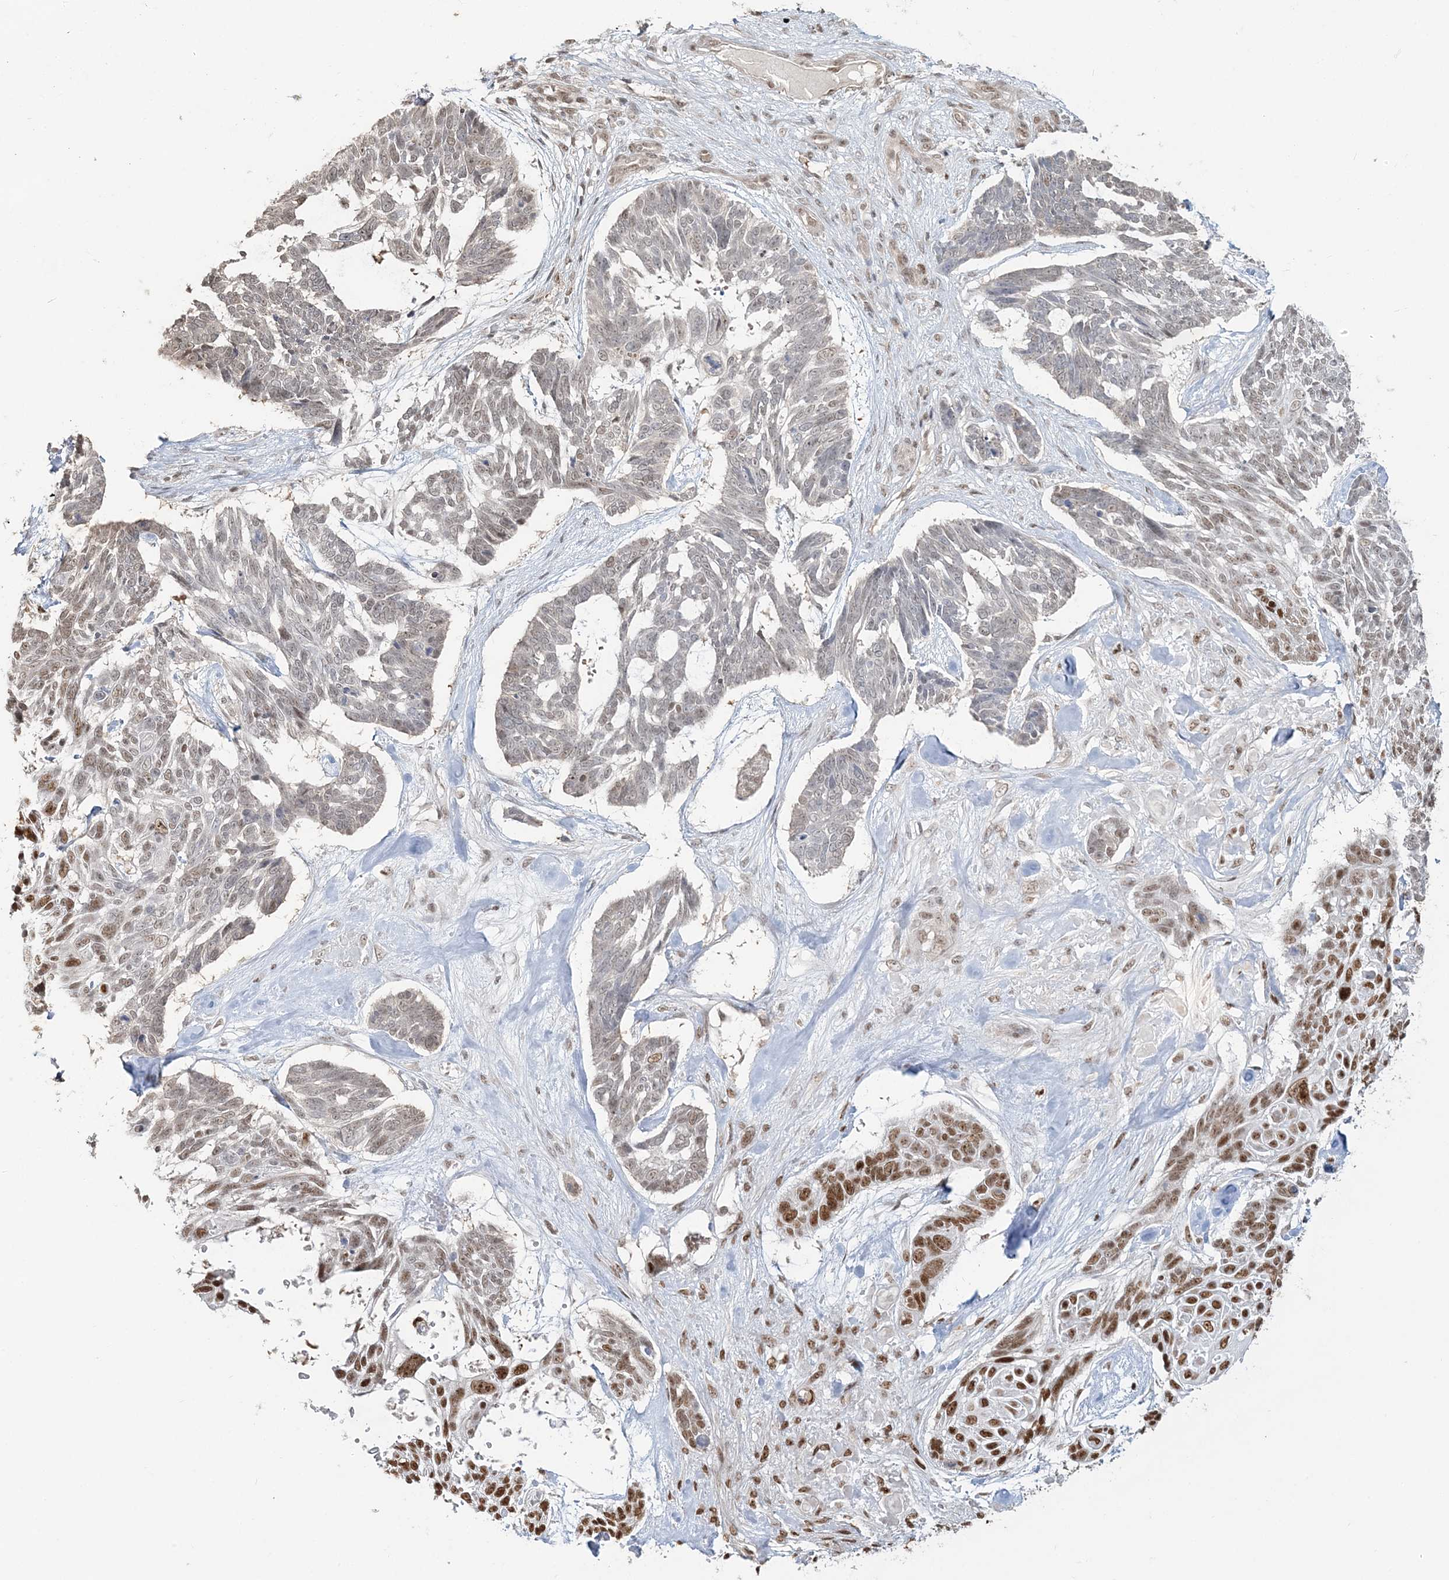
{"staining": {"intensity": "moderate", "quantity": "25%-75%", "location": "nuclear"}, "tissue": "skin cancer", "cell_type": "Tumor cells", "image_type": "cancer", "snomed": [{"axis": "morphology", "description": "Basal cell carcinoma"}, {"axis": "topography", "description": "Skin"}], "caption": "Brown immunohistochemical staining in skin cancer reveals moderate nuclear staining in about 25%-75% of tumor cells. Nuclei are stained in blue.", "gene": "SUMO2", "patient": {"sex": "male", "age": 88}}